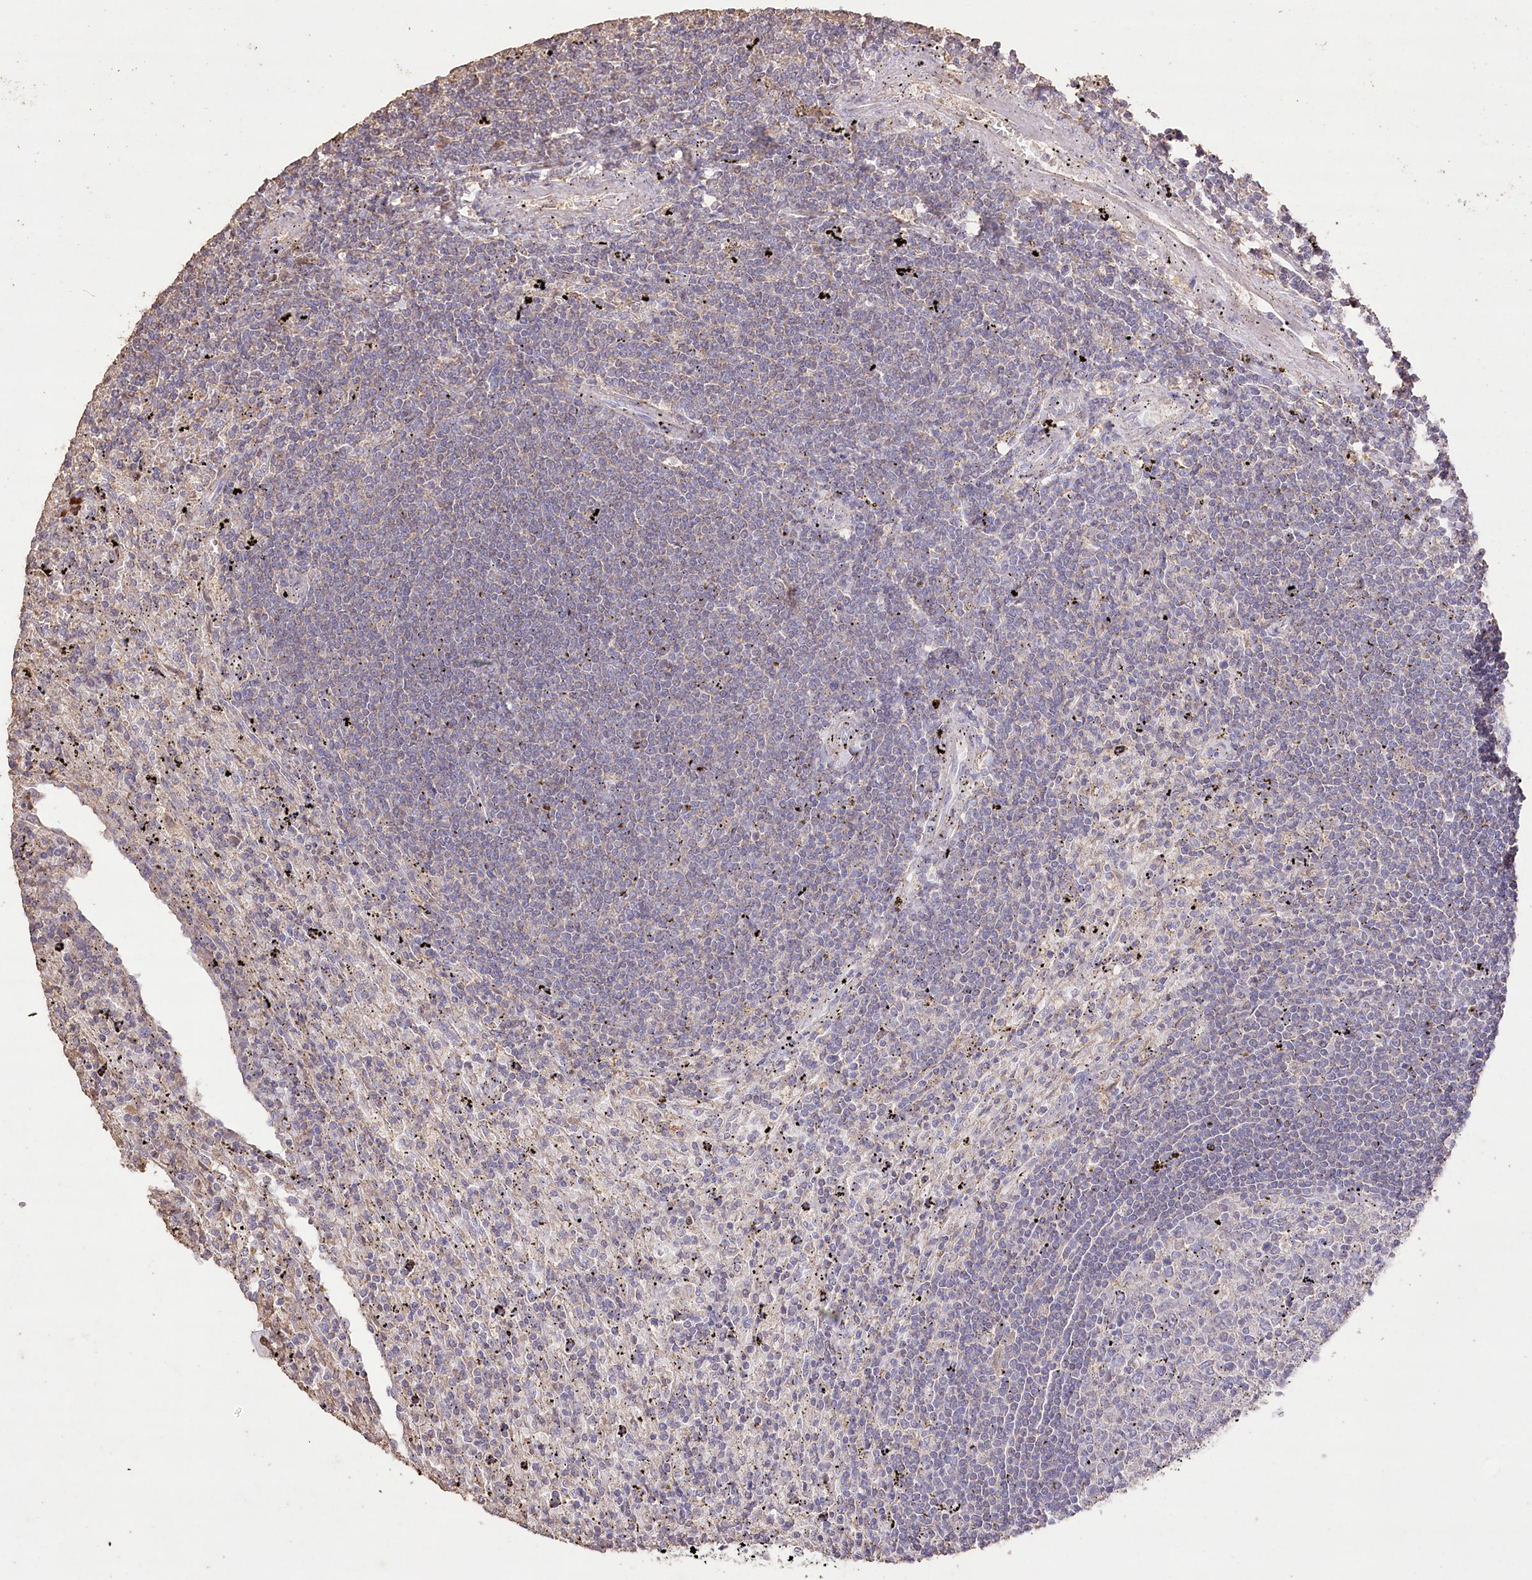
{"staining": {"intensity": "negative", "quantity": "none", "location": "none"}, "tissue": "lymphoma", "cell_type": "Tumor cells", "image_type": "cancer", "snomed": [{"axis": "morphology", "description": "Malignant lymphoma, non-Hodgkin's type, Low grade"}, {"axis": "topography", "description": "Spleen"}], "caption": "Tumor cells show no significant expression in low-grade malignant lymphoma, non-Hodgkin's type.", "gene": "IREB2", "patient": {"sex": "male", "age": 76}}